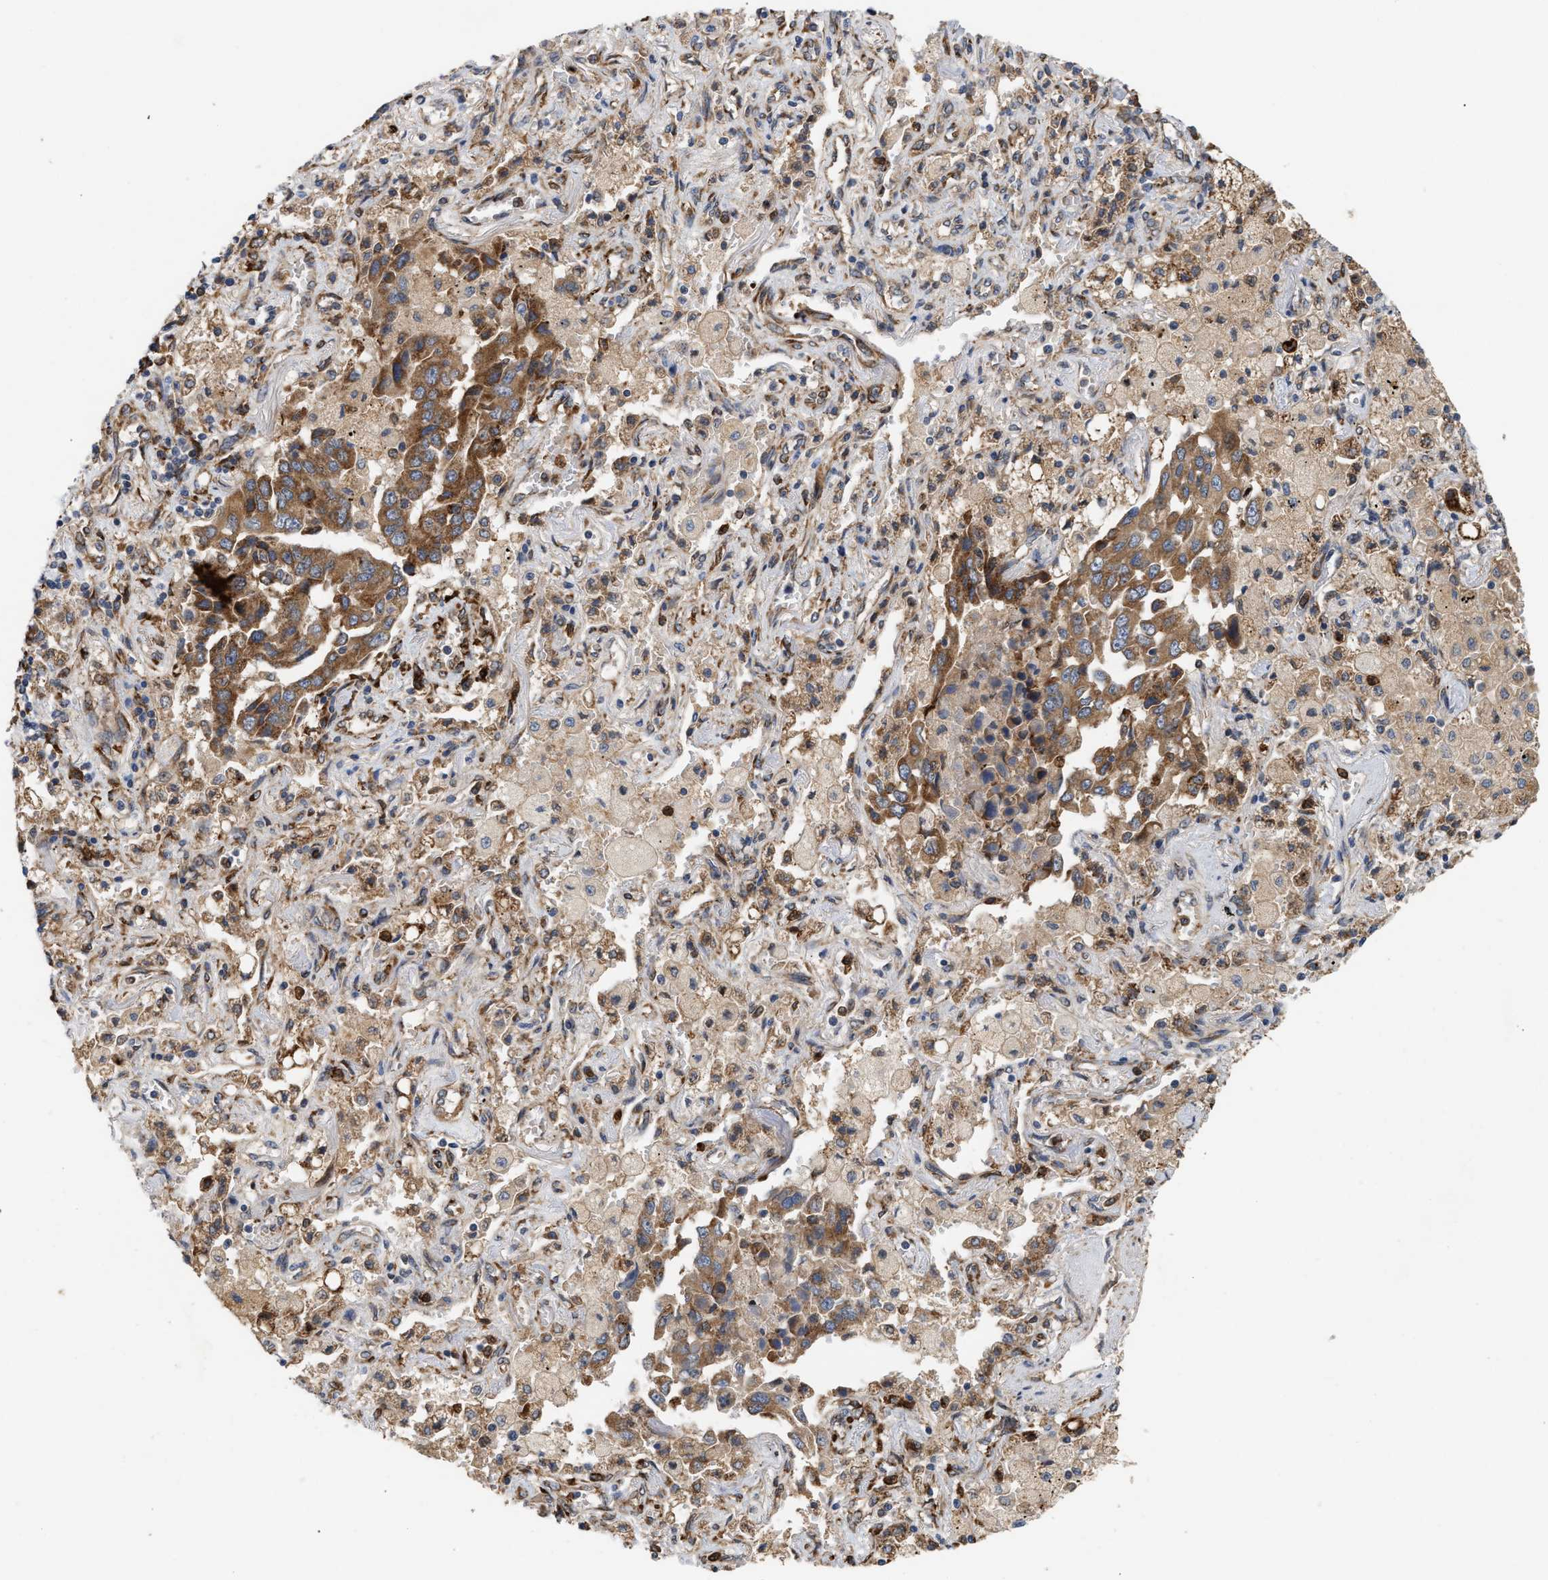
{"staining": {"intensity": "moderate", "quantity": ">75%", "location": "cytoplasmic/membranous"}, "tissue": "lung cancer", "cell_type": "Tumor cells", "image_type": "cancer", "snomed": [{"axis": "morphology", "description": "Adenocarcinoma, NOS"}, {"axis": "topography", "description": "Lung"}], "caption": "Adenocarcinoma (lung) stained with a protein marker demonstrates moderate staining in tumor cells.", "gene": "PLCD1", "patient": {"sex": "female", "age": 65}}